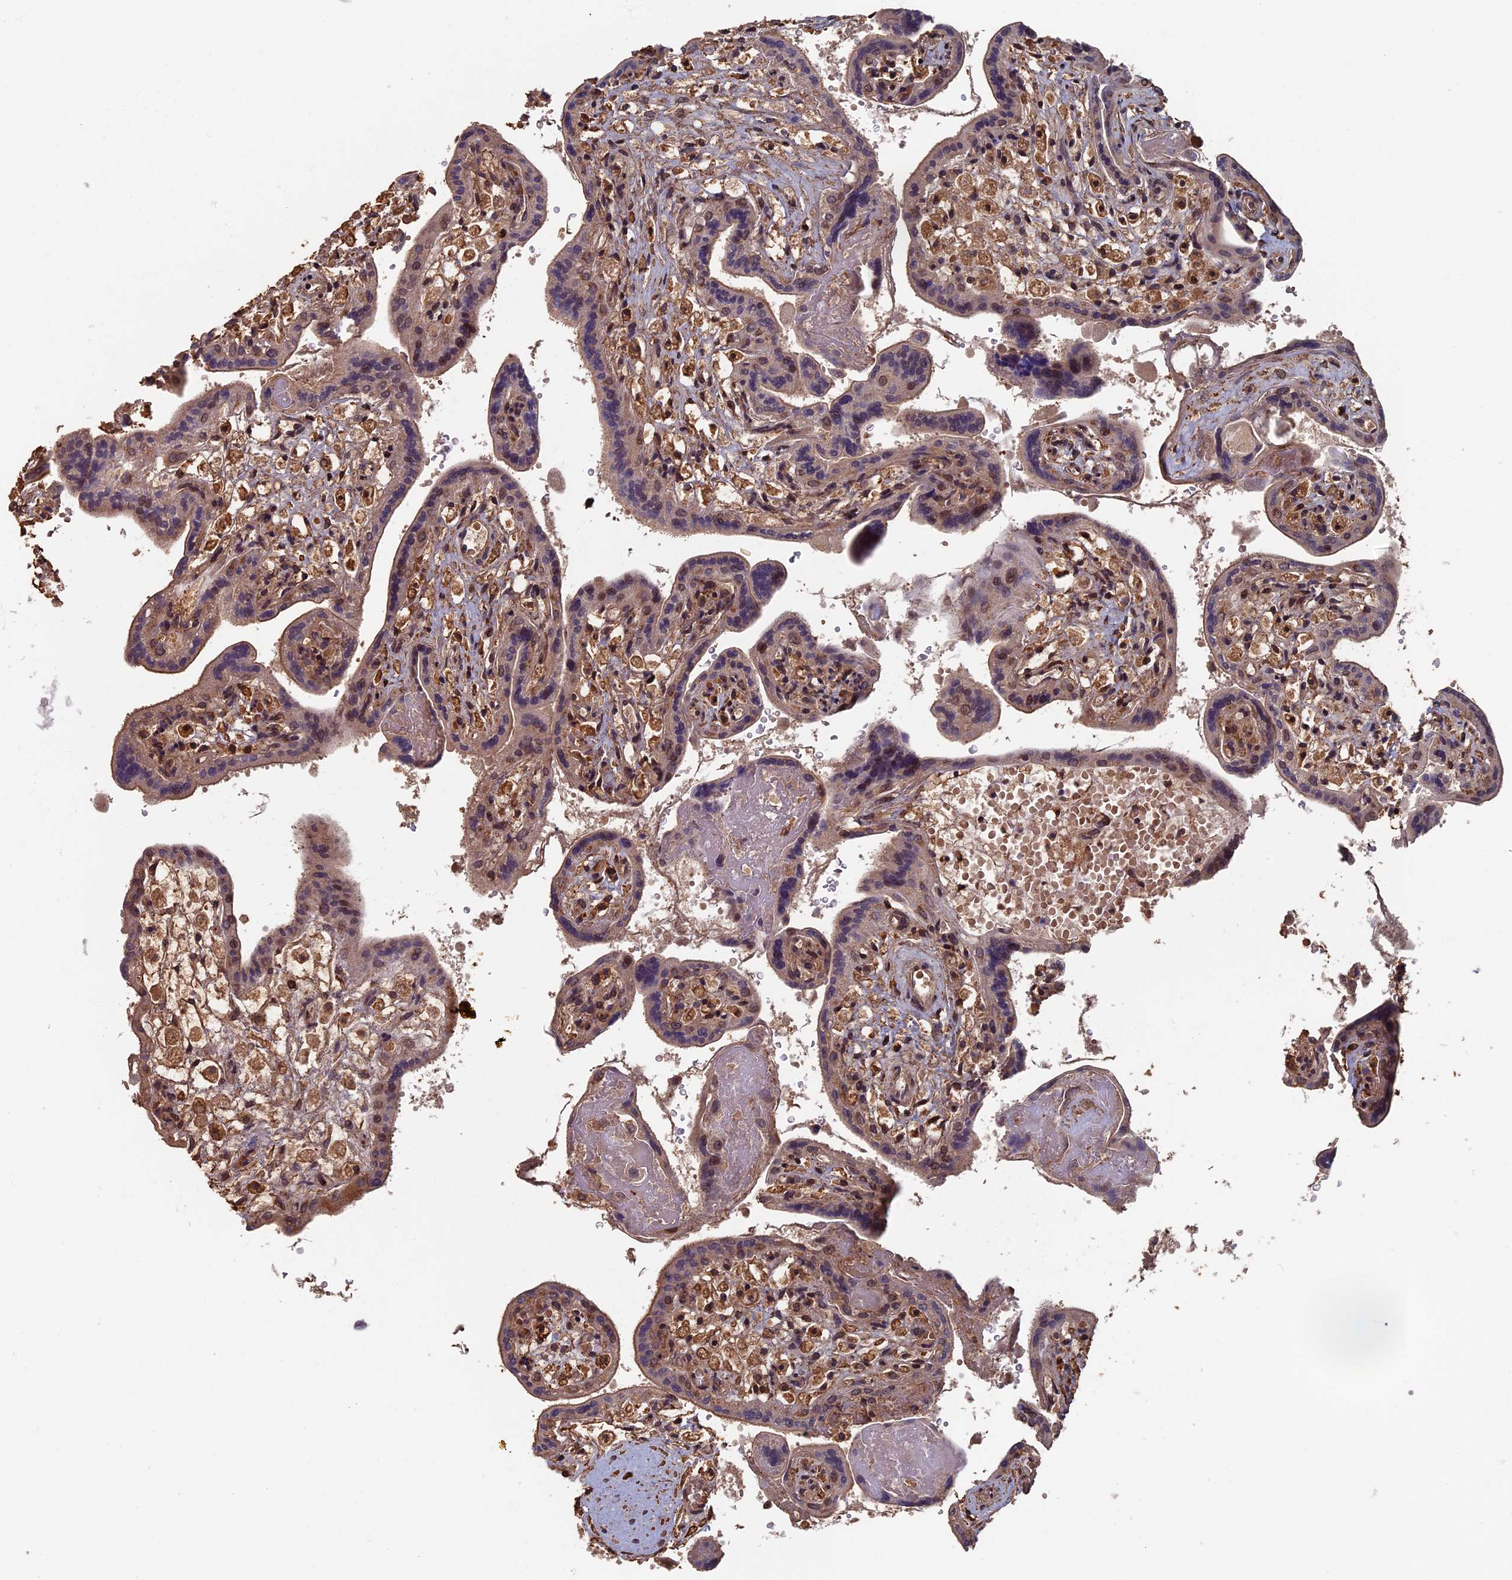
{"staining": {"intensity": "moderate", "quantity": "25%-75%", "location": "cytoplasmic/membranous,nuclear"}, "tissue": "placenta", "cell_type": "Trophoblastic cells", "image_type": "normal", "snomed": [{"axis": "morphology", "description": "Normal tissue, NOS"}, {"axis": "topography", "description": "Placenta"}], "caption": "Benign placenta was stained to show a protein in brown. There is medium levels of moderate cytoplasmic/membranous,nuclear expression in about 25%-75% of trophoblastic cells.", "gene": "RASGRF1", "patient": {"sex": "female", "age": 37}}